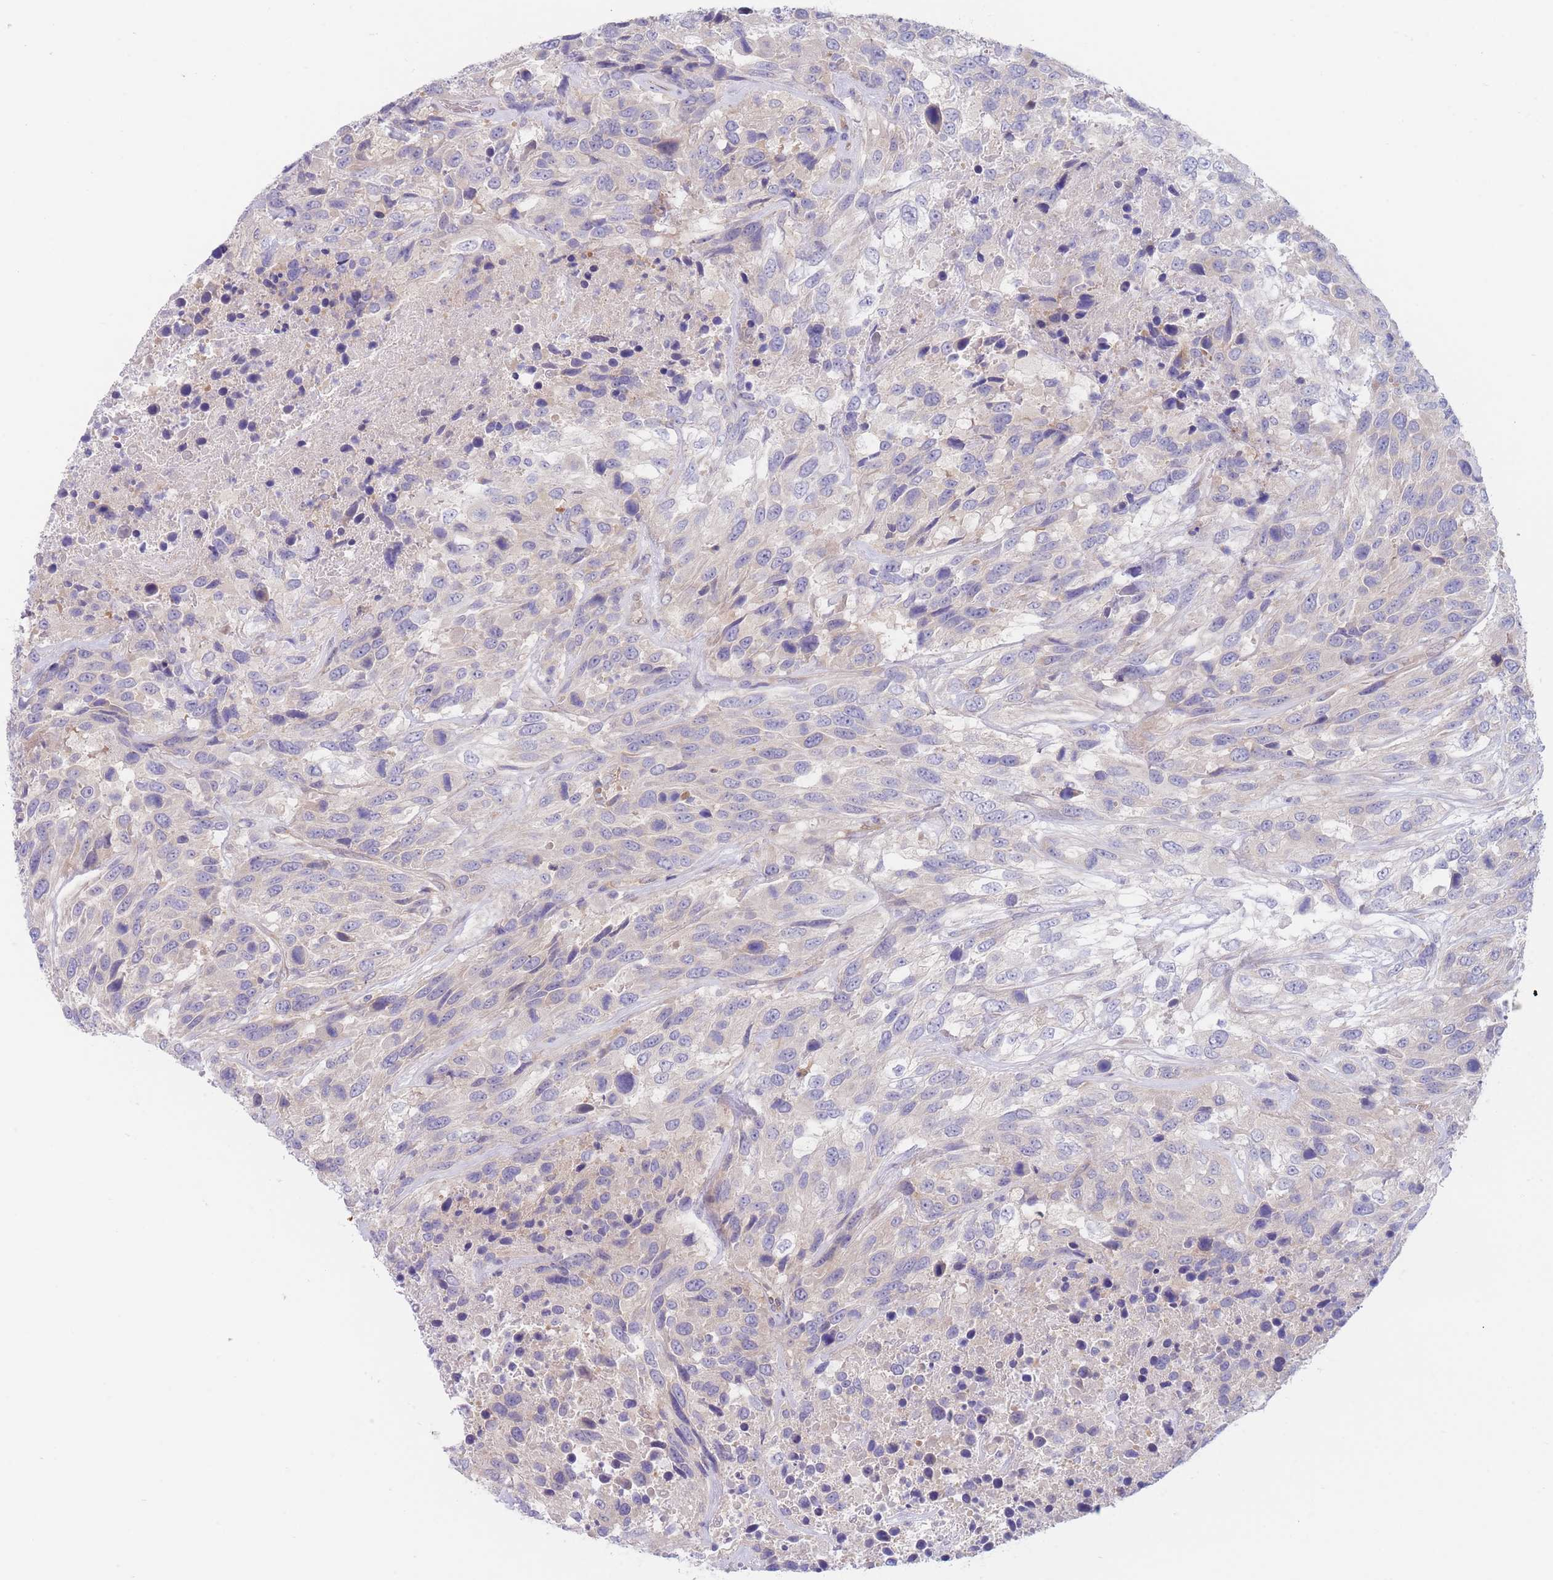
{"staining": {"intensity": "negative", "quantity": "none", "location": "none"}, "tissue": "urothelial cancer", "cell_type": "Tumor cells", "image_type": "cancer", "snomed": [{"axis": "morphology", "description": "Urothelial carcinoma, High grade"}, {"axis": "topography", "description": "Urinary bladder"}], "caption": "A micrograph of urothelial cancer stained for a protein reveals no brown staining in tumor cells.", "gene": "ZNF281", "patient": {"sex": "female", "age": 70}}